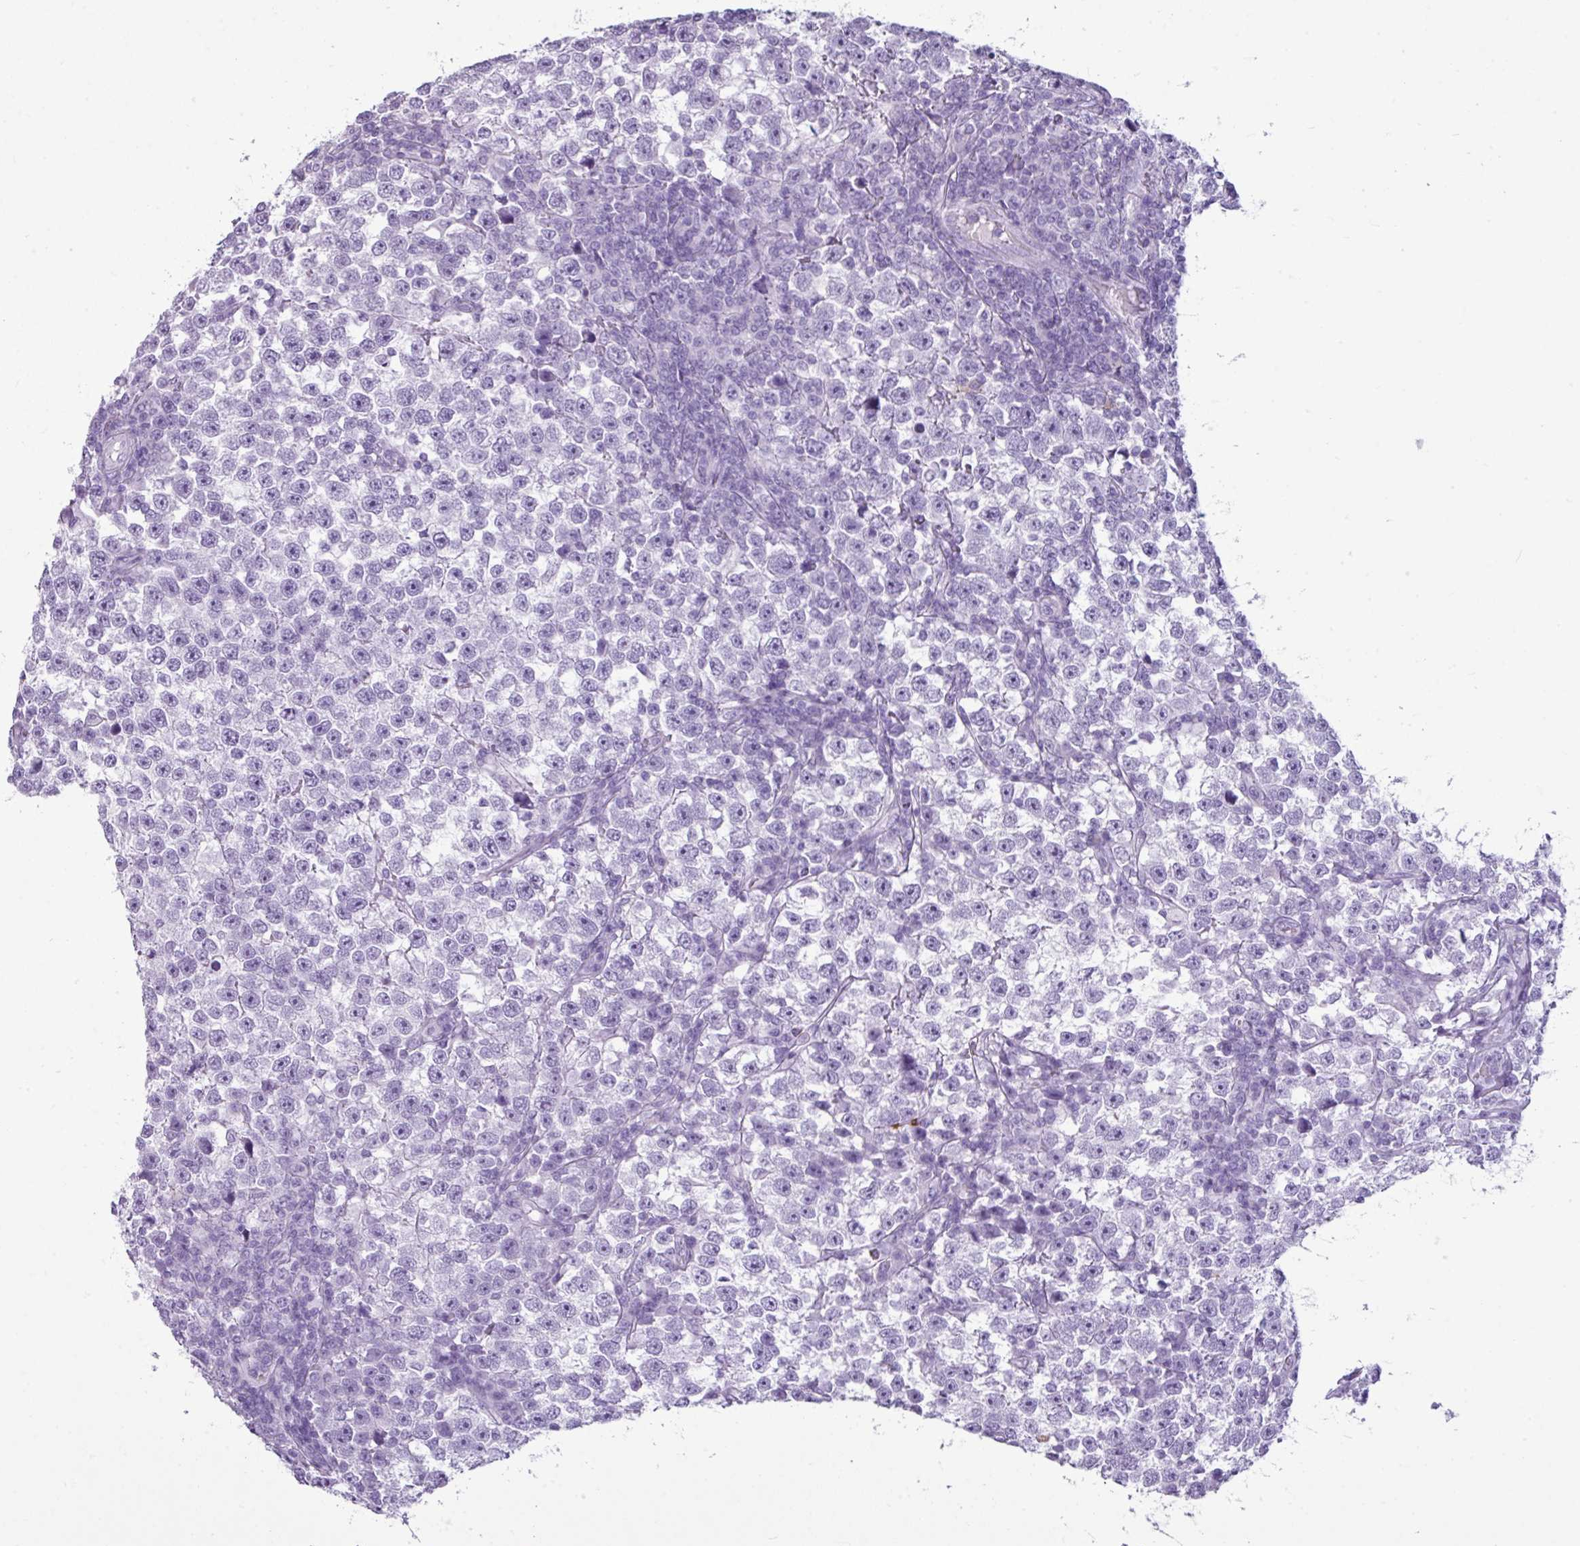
{"staining": {"intensity": "negative", "quantity": "none", "location": "none"}, "tissue": "testis cancer", "cell_type": "Tumor cells", "image_type": "cancer", "snomed": [{"axis": "morphology", "description": "Normal tissue, NOS"}, {"axis": "morphology", "description": "Seminoma, NOS"}, {"axis": "topography", "description": "Testis"}], "caption": "IHC histopathology image of testis seminoma stained for a protein (brown), which exhibits no expression in tumor cells. Nuclei are stained in blue.", "gene": "AMY1B", "patient": {"sex": "male", "age": 43}}